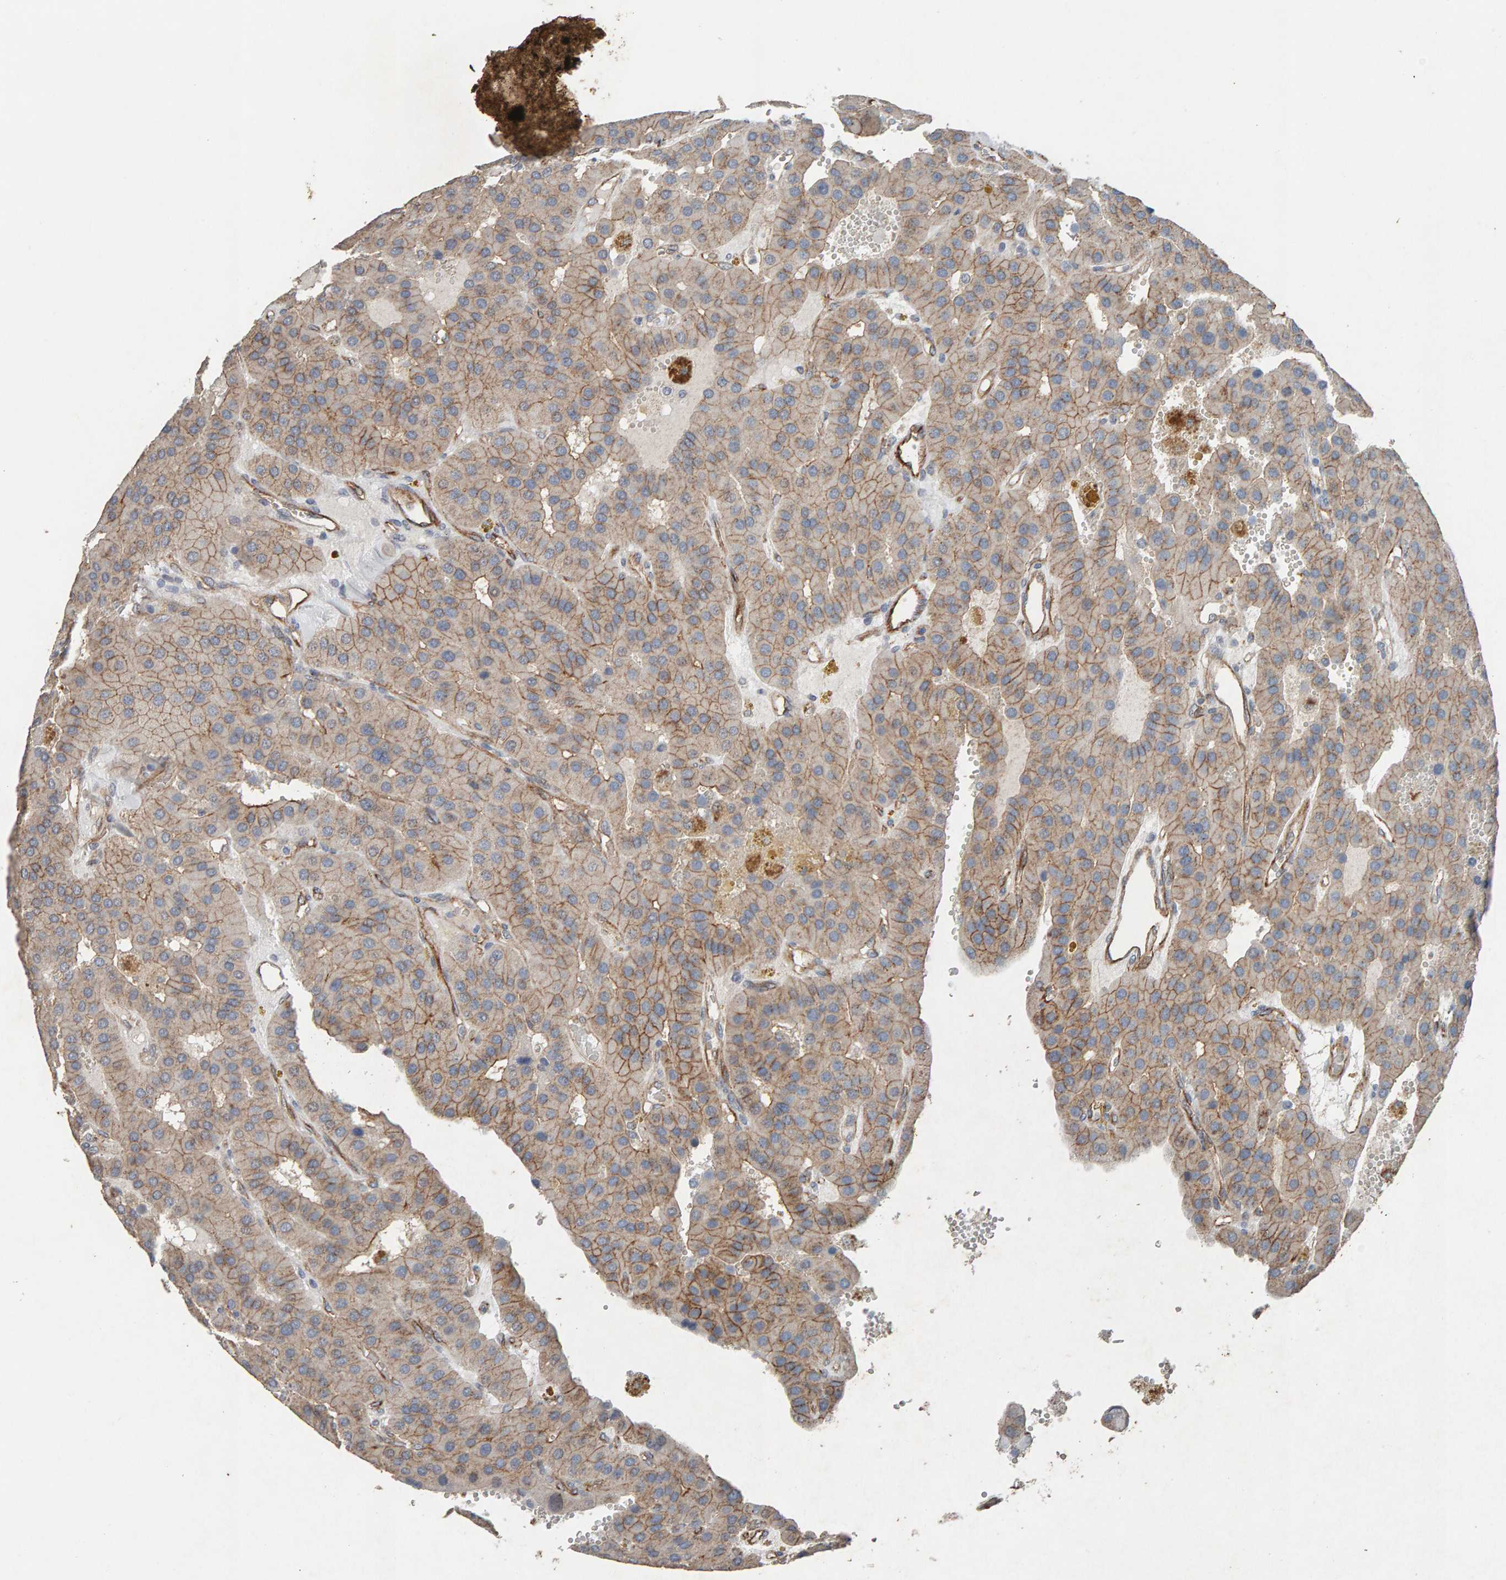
{"staining": {"intensity": "moderate", "quantity": ">75%", "location": "cytoplasmic/membranous"}, "tissue": "parathyroid gland", "cell_type": "Glandular cells", "image_type": "normal", "snomed": [{"axis": "morphology", "description": "Normal tissue, NOS"}, {"axis": "morphology", "description": "Adenoma, NOS"}, {"axis": "topography", "description": "Parathyroid gland"}], "caption": "Moderate cytoplasmic/membranous positivity is appreciated in about >75% of glandular cells in unremarkable parathyroid gland.", "gene": "PTPRM", "patient": {"sex": "female", "age": 86}}